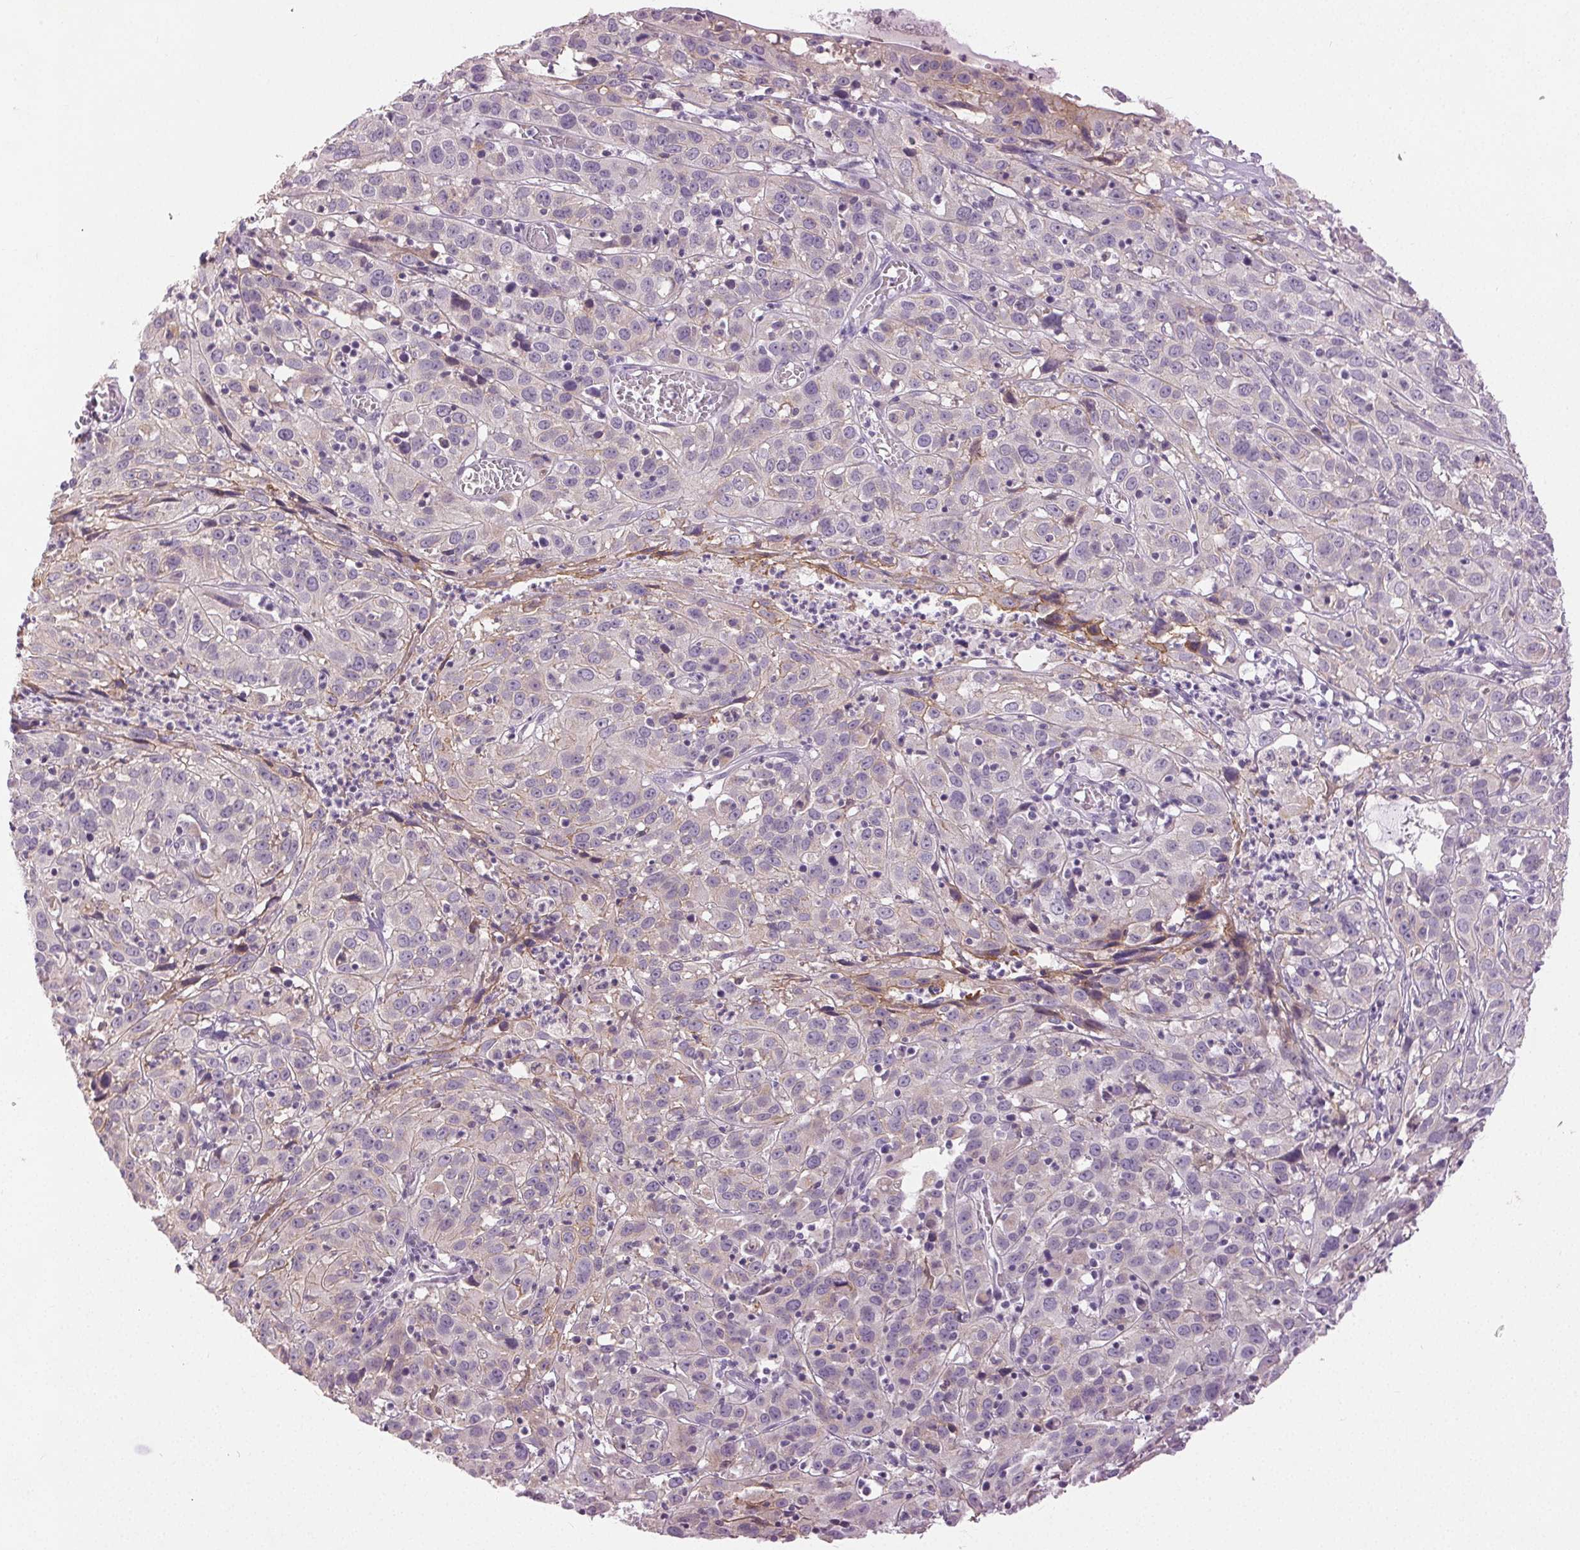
{"staining": {"intensity": "weak", "quantity": "<25%", "location": "cytoplasmic/membranous"}, "tissue": "cervical cancer", "cell_type": "Tumor cells", "image_type": "cancer", "snomed": [{"axis": "morphology", "description": "Squamous cell carcinoma, NOS"}, {"axis": "topography", "description": "Cervix"}], "caption": "Cervical squamous cell carcinoma was stained to show a protein in brown. There is no significant positivity in tumor cells. Nuclei are stained in blue.", "gene": "DSG3", "patient": {"sex": "female", "age": 32}}